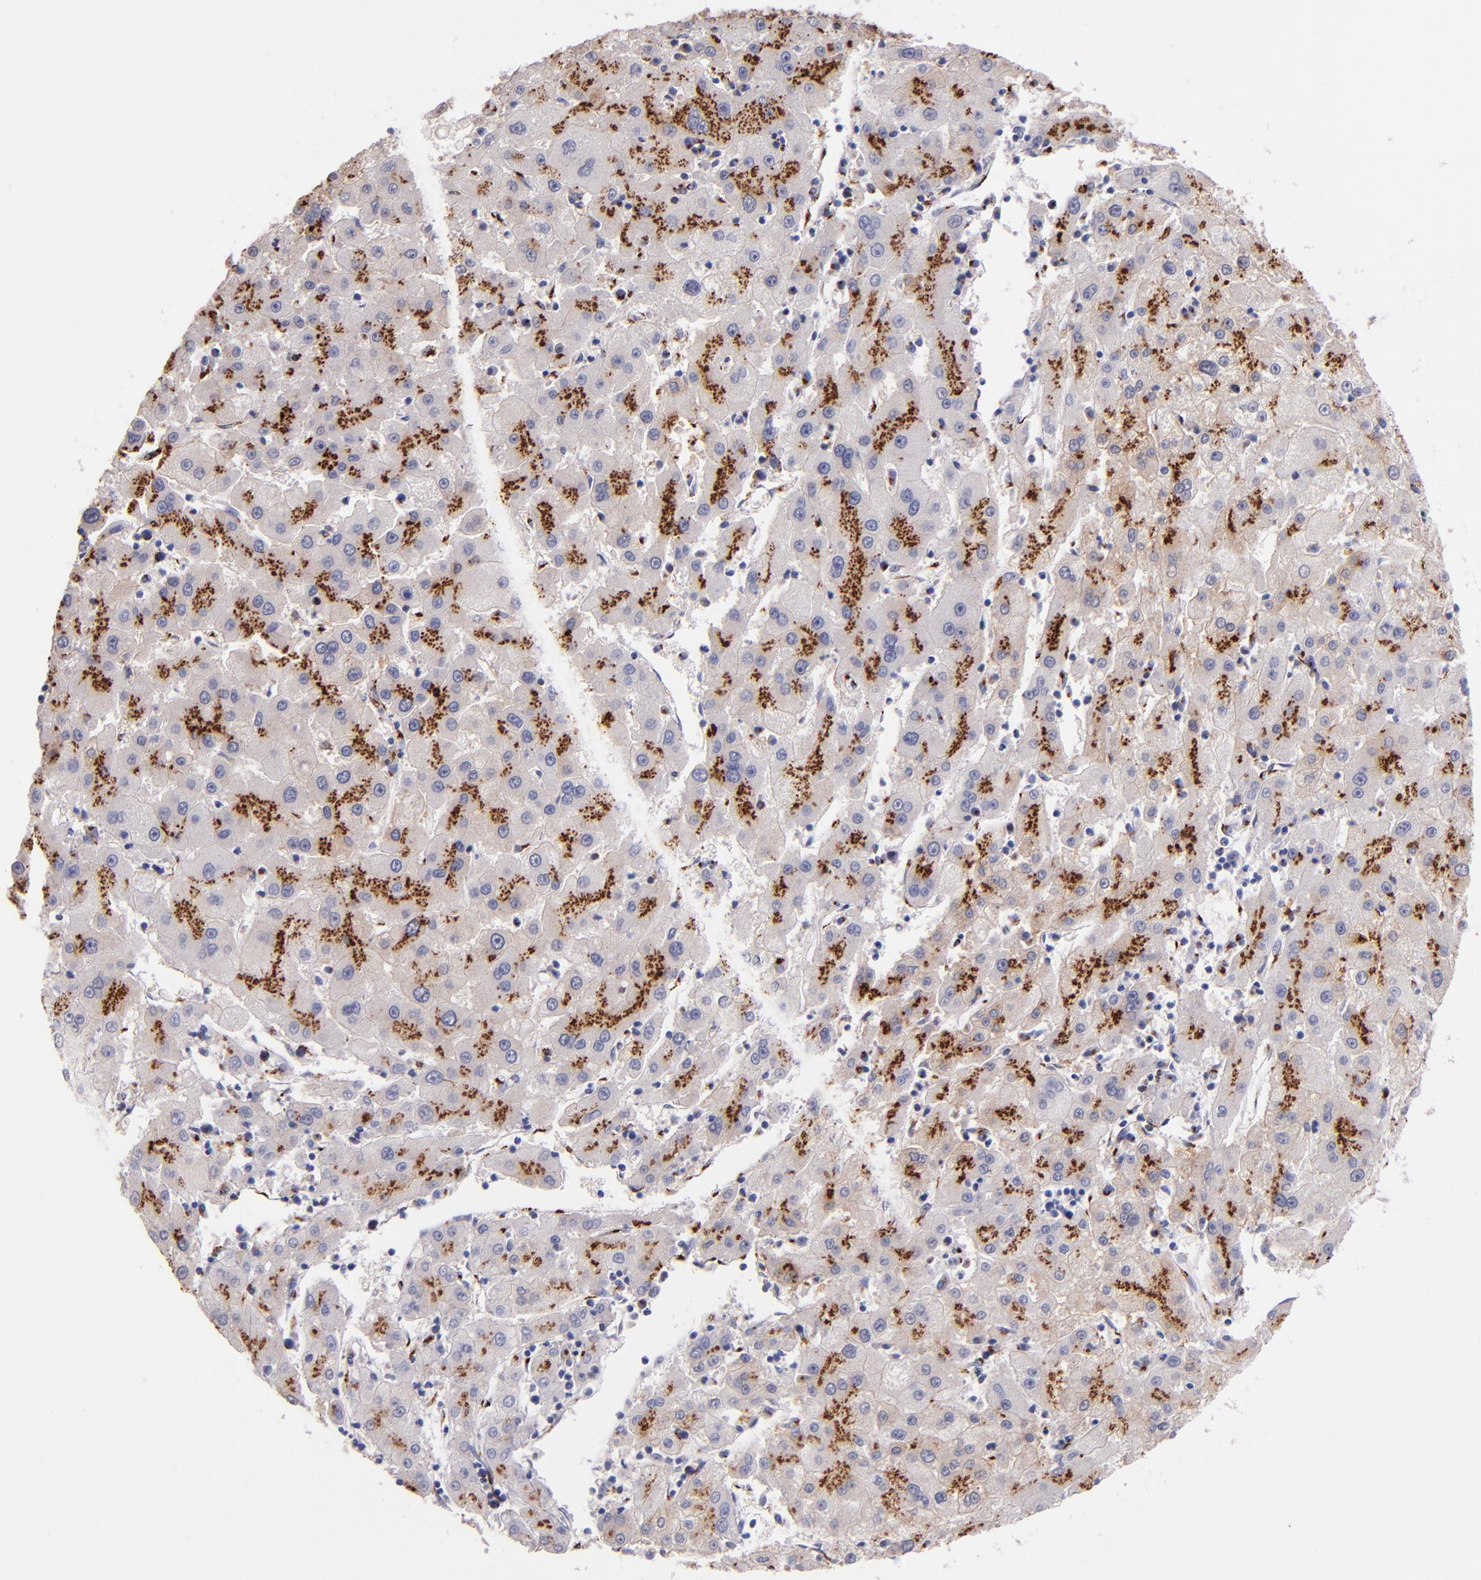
{"staining": {"intensity": "moderate", "quantity": "25%-75%", "location": "cytoplasmic/membranous"}, "tissue": "liver cancer", "cell_type": "Tumor cells", "image_type": "cancer", "snomed": [{"axis": "morphology", "description": "Carcinoma, Hepatocellular, NOS"}, {"axis": "topography", "description": "Liver"}], "caption": "An IHC photomicrograph of tumor tissue is shown. Protein staining in brown highlights moderate cytoplasmic/membranous positivity in liver cancer within tumor cells.", "gene": "GOLIM4", "patient": {"sex": "male", "age": 72}}